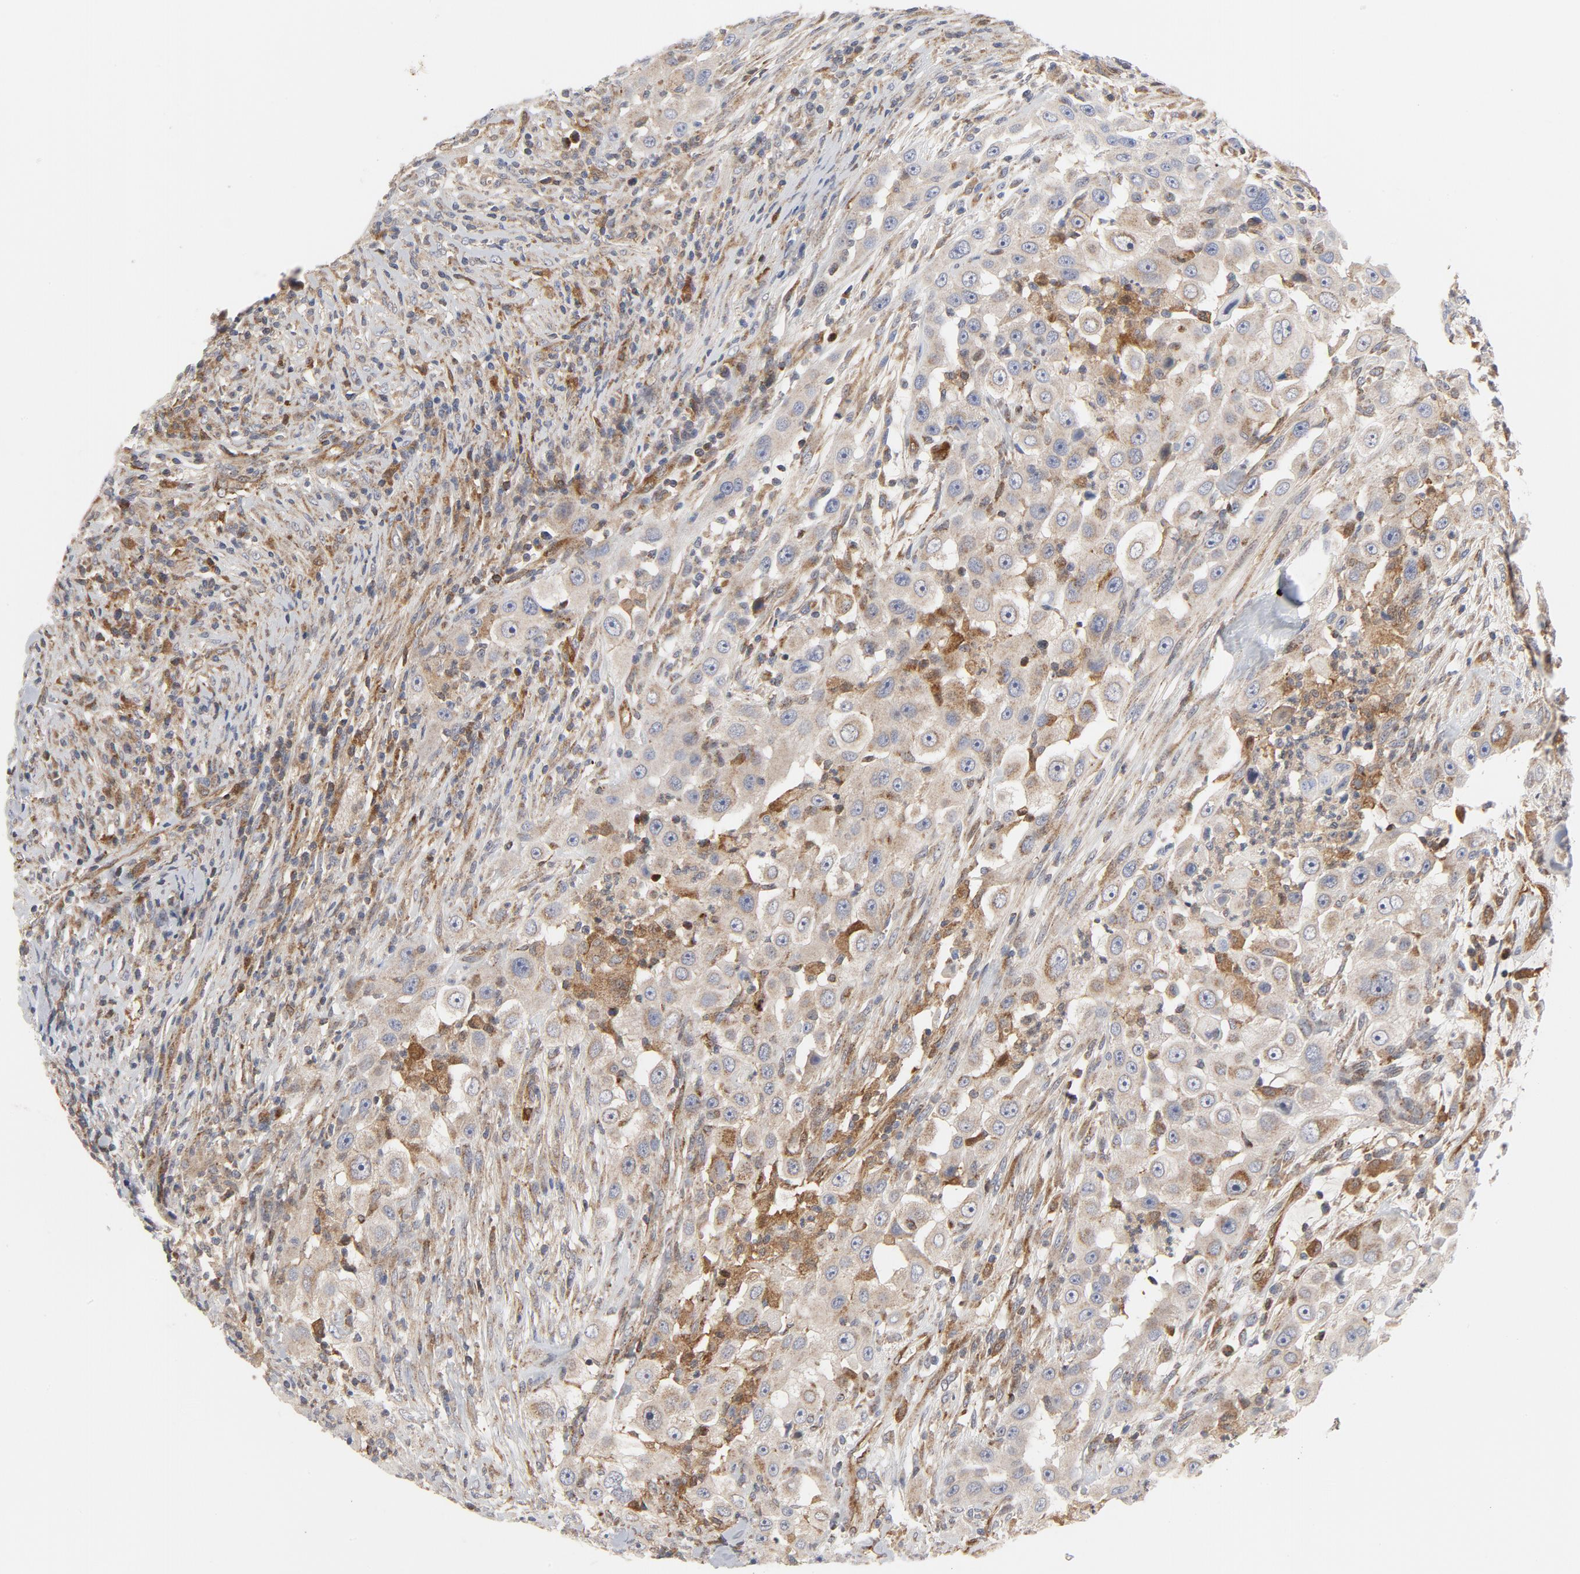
{"staining": {"intensity": "moderate", "quantity": ">75%", "location": "cytoplasmic/membranous"}, "tissue": "head and neck cancer", "cell_type": "Tumor cells", "image_type": "cancer", "snomed": [{"axis": "morphology", "description": "Carcinoma, NOS"}, {"axis": "topography", "description": "Head-Neck"}], "caption": "Immunohistochemistry (DAB) staining of human head and neck cancer displays moderate cytoplasmic/membranous protein staining in approximately >75% of tumor cells.", "gene": "RAPGEF4", "patient": {"sex": "male", "age": 87}}